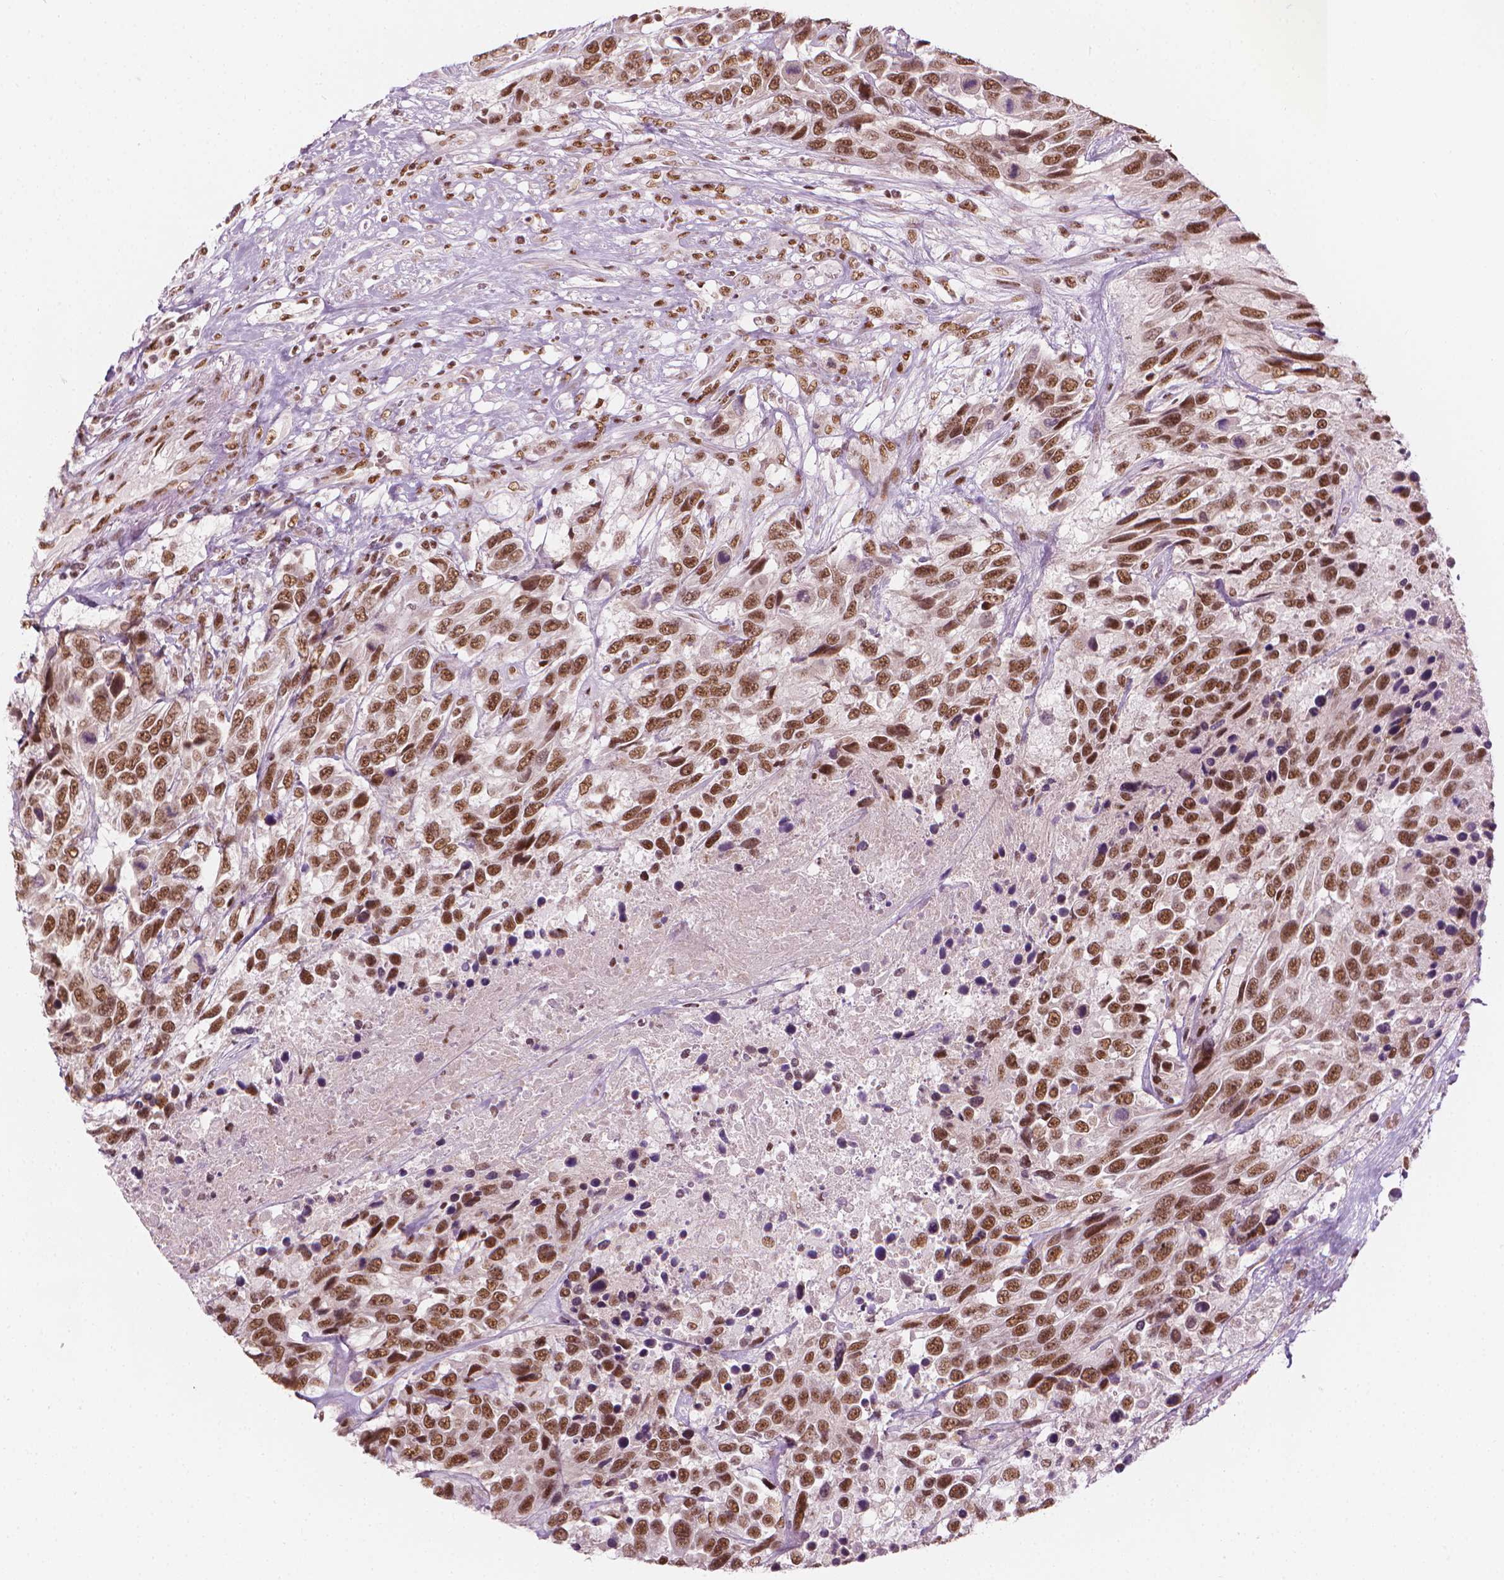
{"staining": {"intensity": "moderate", "quantity": ">75%", "location": "nuclear"}, "tissue": "urothelial cancer", "cell_type": "Tumor cells", "image_type": "cancer", "snomed": [{"axis": "morphology", "description": "Urothelial carcinoma, High grade"}, {"axis": "topography", "description": "Urinary bladder"}], "caption": "Protein staining reveals moderate nuclear staining in approximately >75% of tumor cells in urothelial cancer.", "gene": "ELF2", "patient": {"sex": "female", "age": 70}}